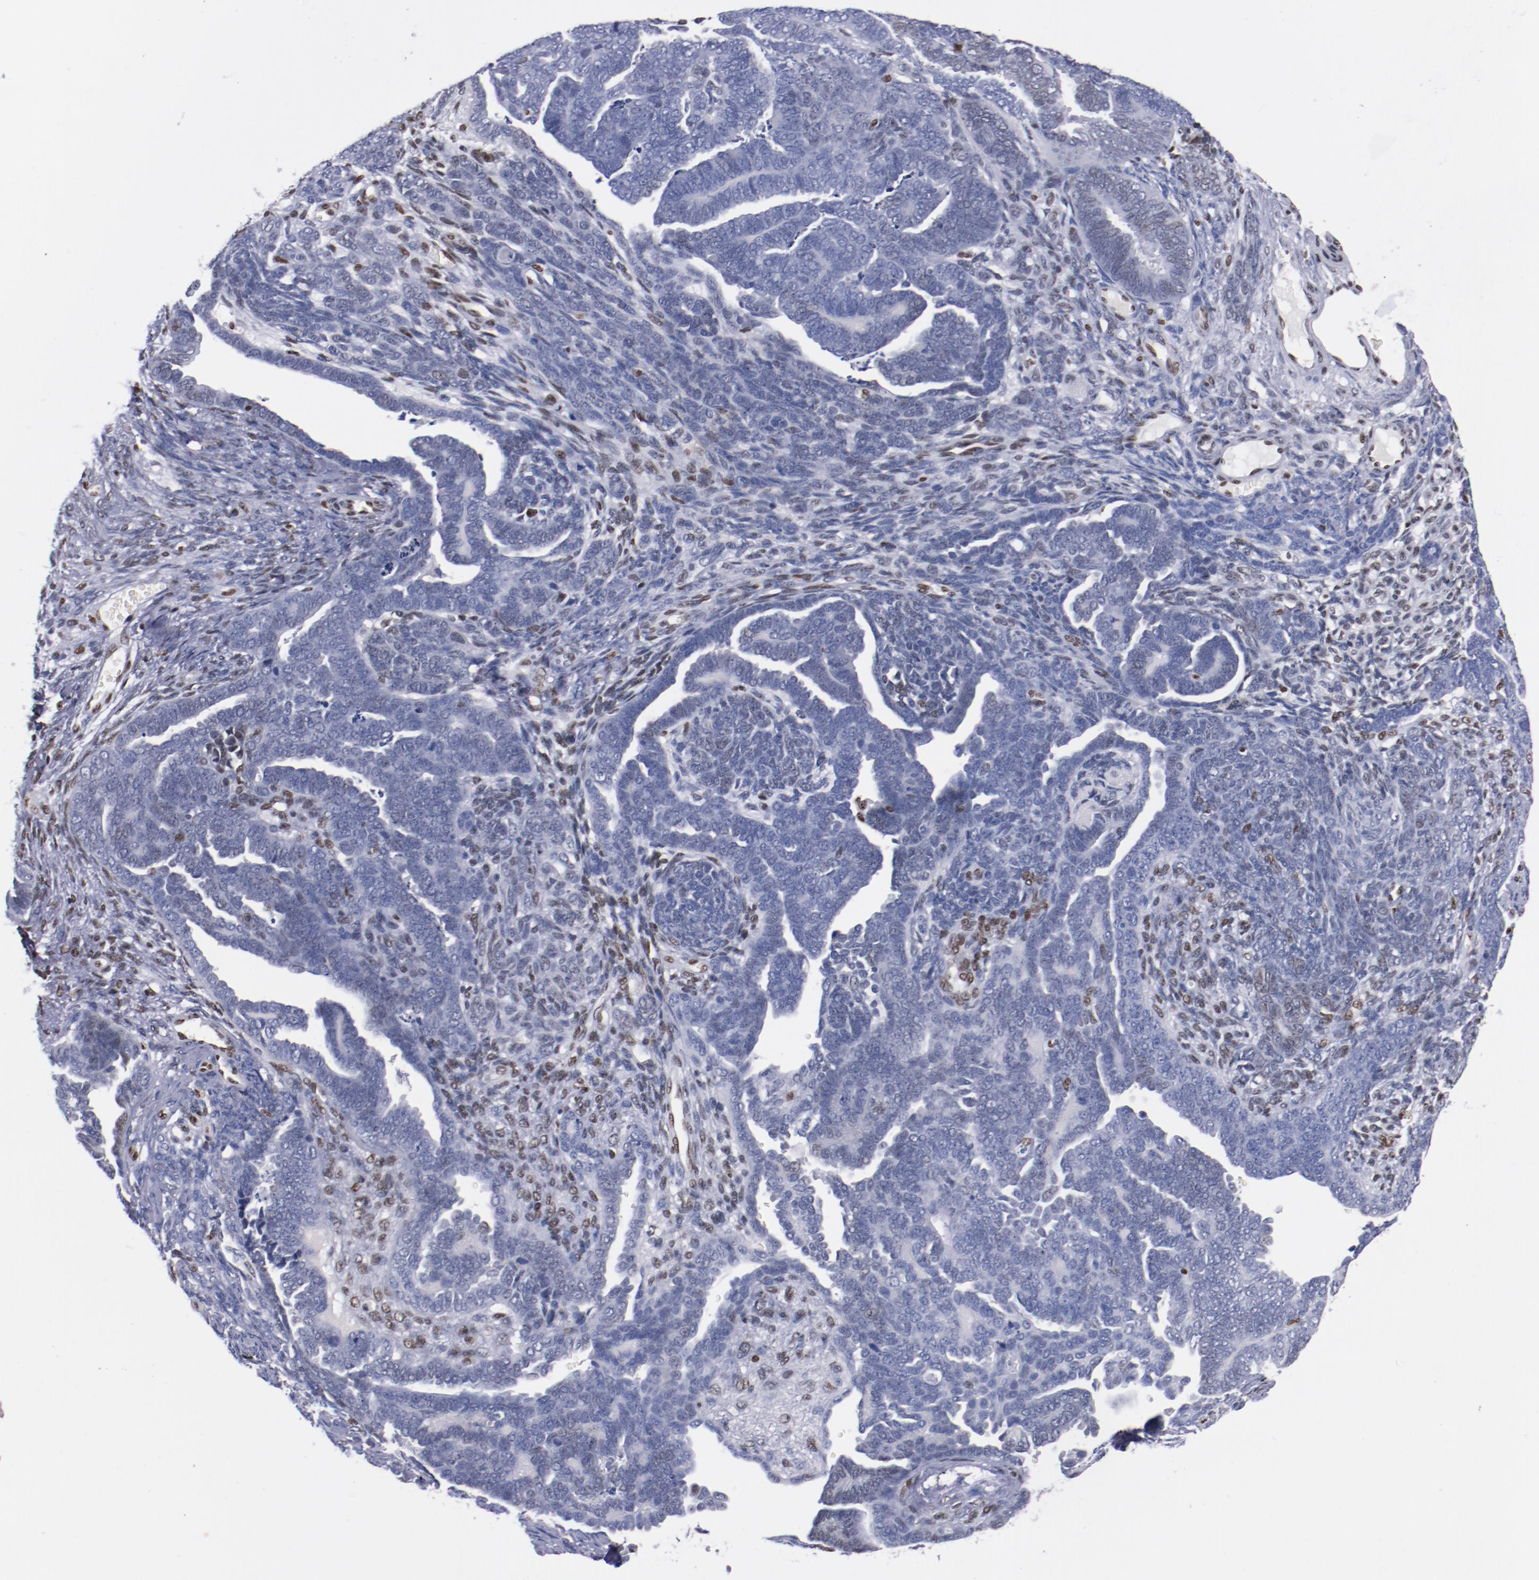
{"staining": {"intensity": "negative", "quantity": "none", "location": "none"}, "tissue": "endometrial cancer", "cell_type": "Tumor cells", "image_type": "cancer", "snomed": [{"axis": "morphology", "description": "Neoplasm, malignant, NOS"}, {"axis": "topography", "description": "Endometrium"}], "caption": "Endometrial cancer (malignant neoplasm) was stained to show a protein in brown. There is no significant expression in tumor cells.", "gene": "IFI16", "patient": {"sex": "female", "age": 74}}